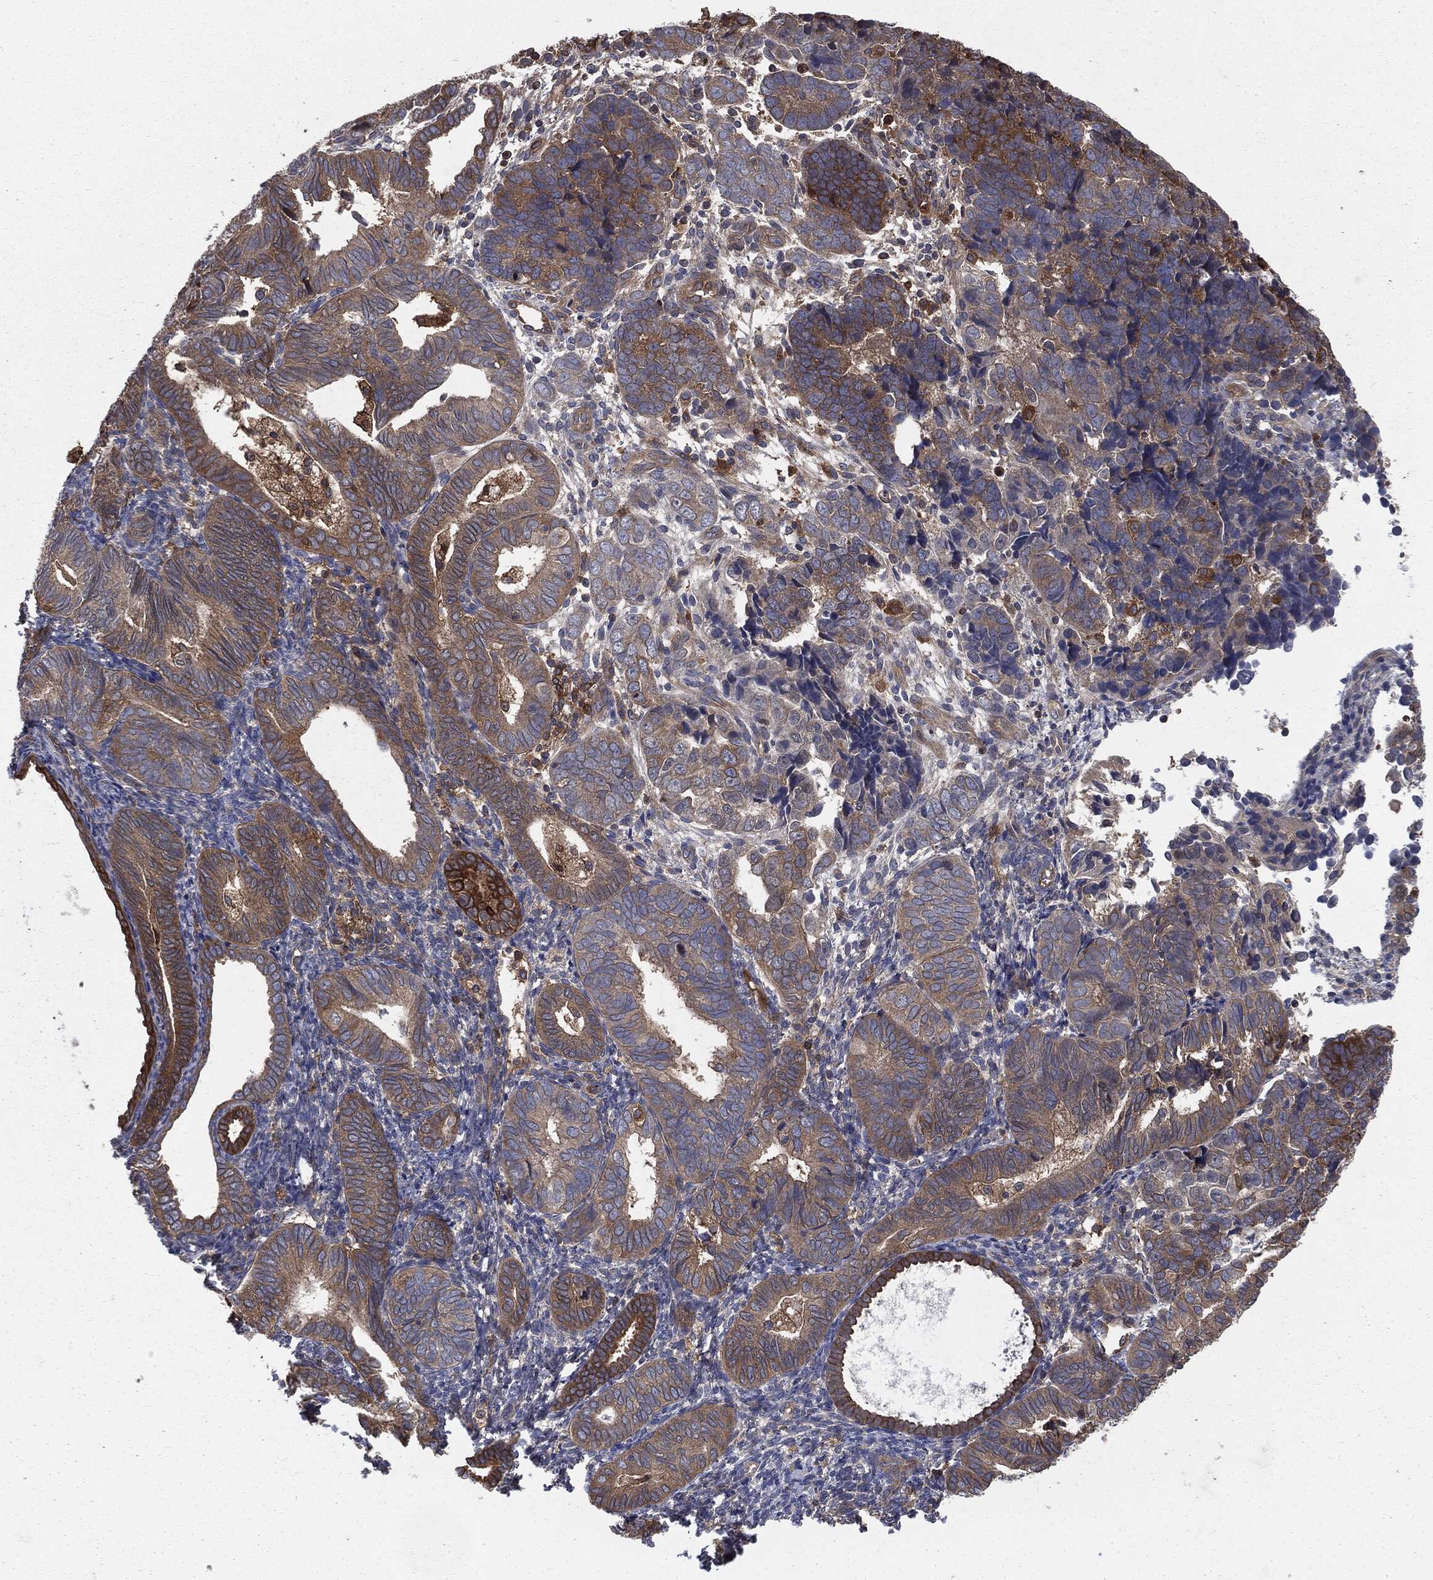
{"staining": {"intensity": "strong", "quantity": "<25%", "location": "cytoplasmic/membranous"}, "tissue": "endometrial cancer", "cell_type": "Tumor cells", "image_type": "cancer", "snomed": [{"axis": "morphology", "description": "Adenocarcinoma, NOS"}, {"axis": "topography", "description": "Endometrium"}], "caption": "The micrograph reveals staining of endometrial cancer, revealing strong cytoplasmic/membranous protein positivity (brown color) within tumor cells.", "gene": "GNB5", "patient": {"sex": "female", "age": 82}}